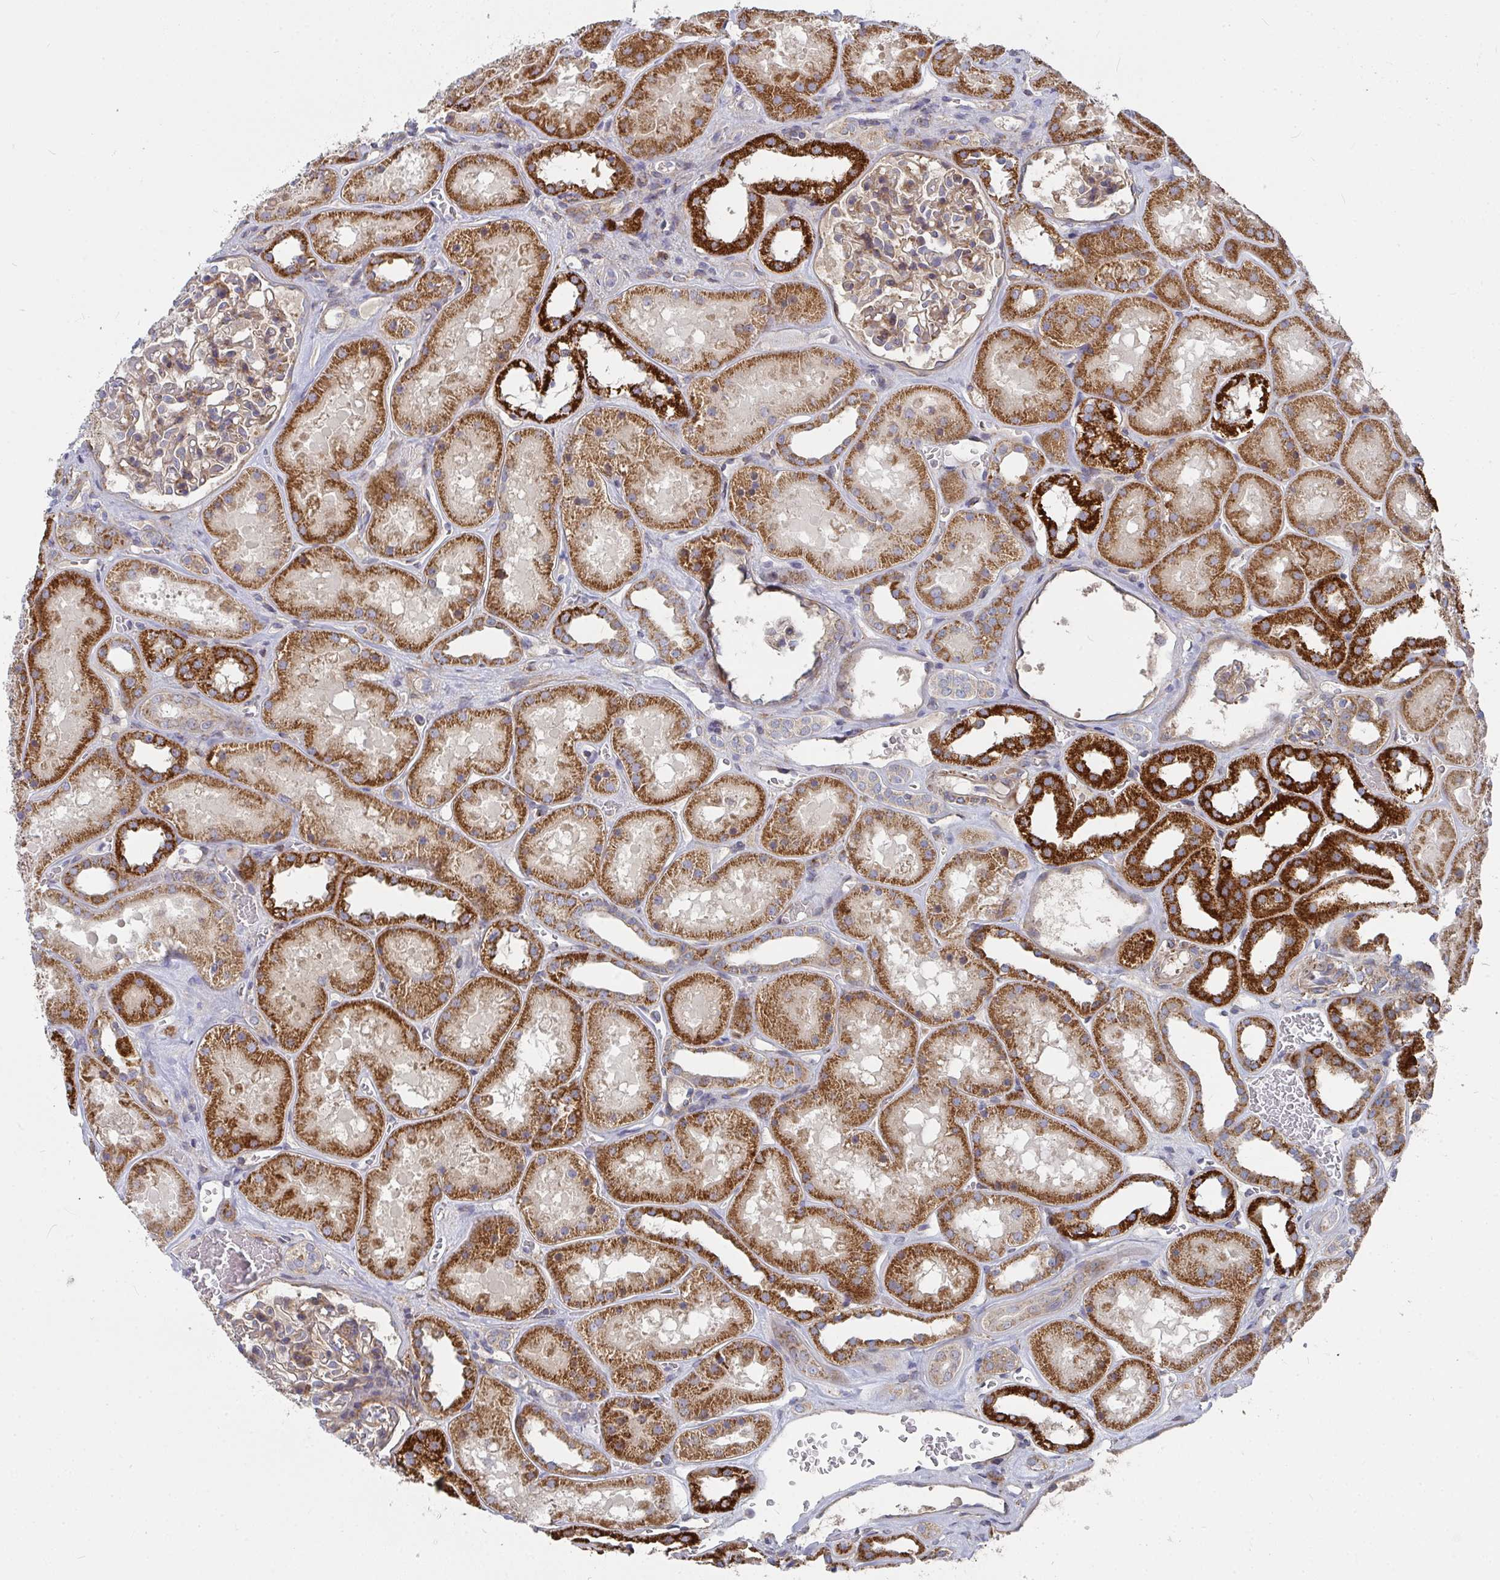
{"staining": {"intensity": "moderate", "quantity": ">75%", "location": "cytoplasmic/membranous"}, "tissue": "kidney", "cell_type": "Cells in glomeruli", "image_type": "normal", "snomed": [{"axis": "morphology", "description": "Normal tissue, NOS"}, {"axis": "topography", "description": "Kidney"}], "caption": "A brown stain shows moderate cytoplasmic/membranous positivity of a protein in cells in glomeruli of normal kidney. Using DAB (3,3'-diaminobenzidine) (brown) and hematoxylin (blue) stains, captured at high magnification using brightfield microscopy.", "gene": "RHEBL1", "patient": {"sex": "female", "age": 41}}